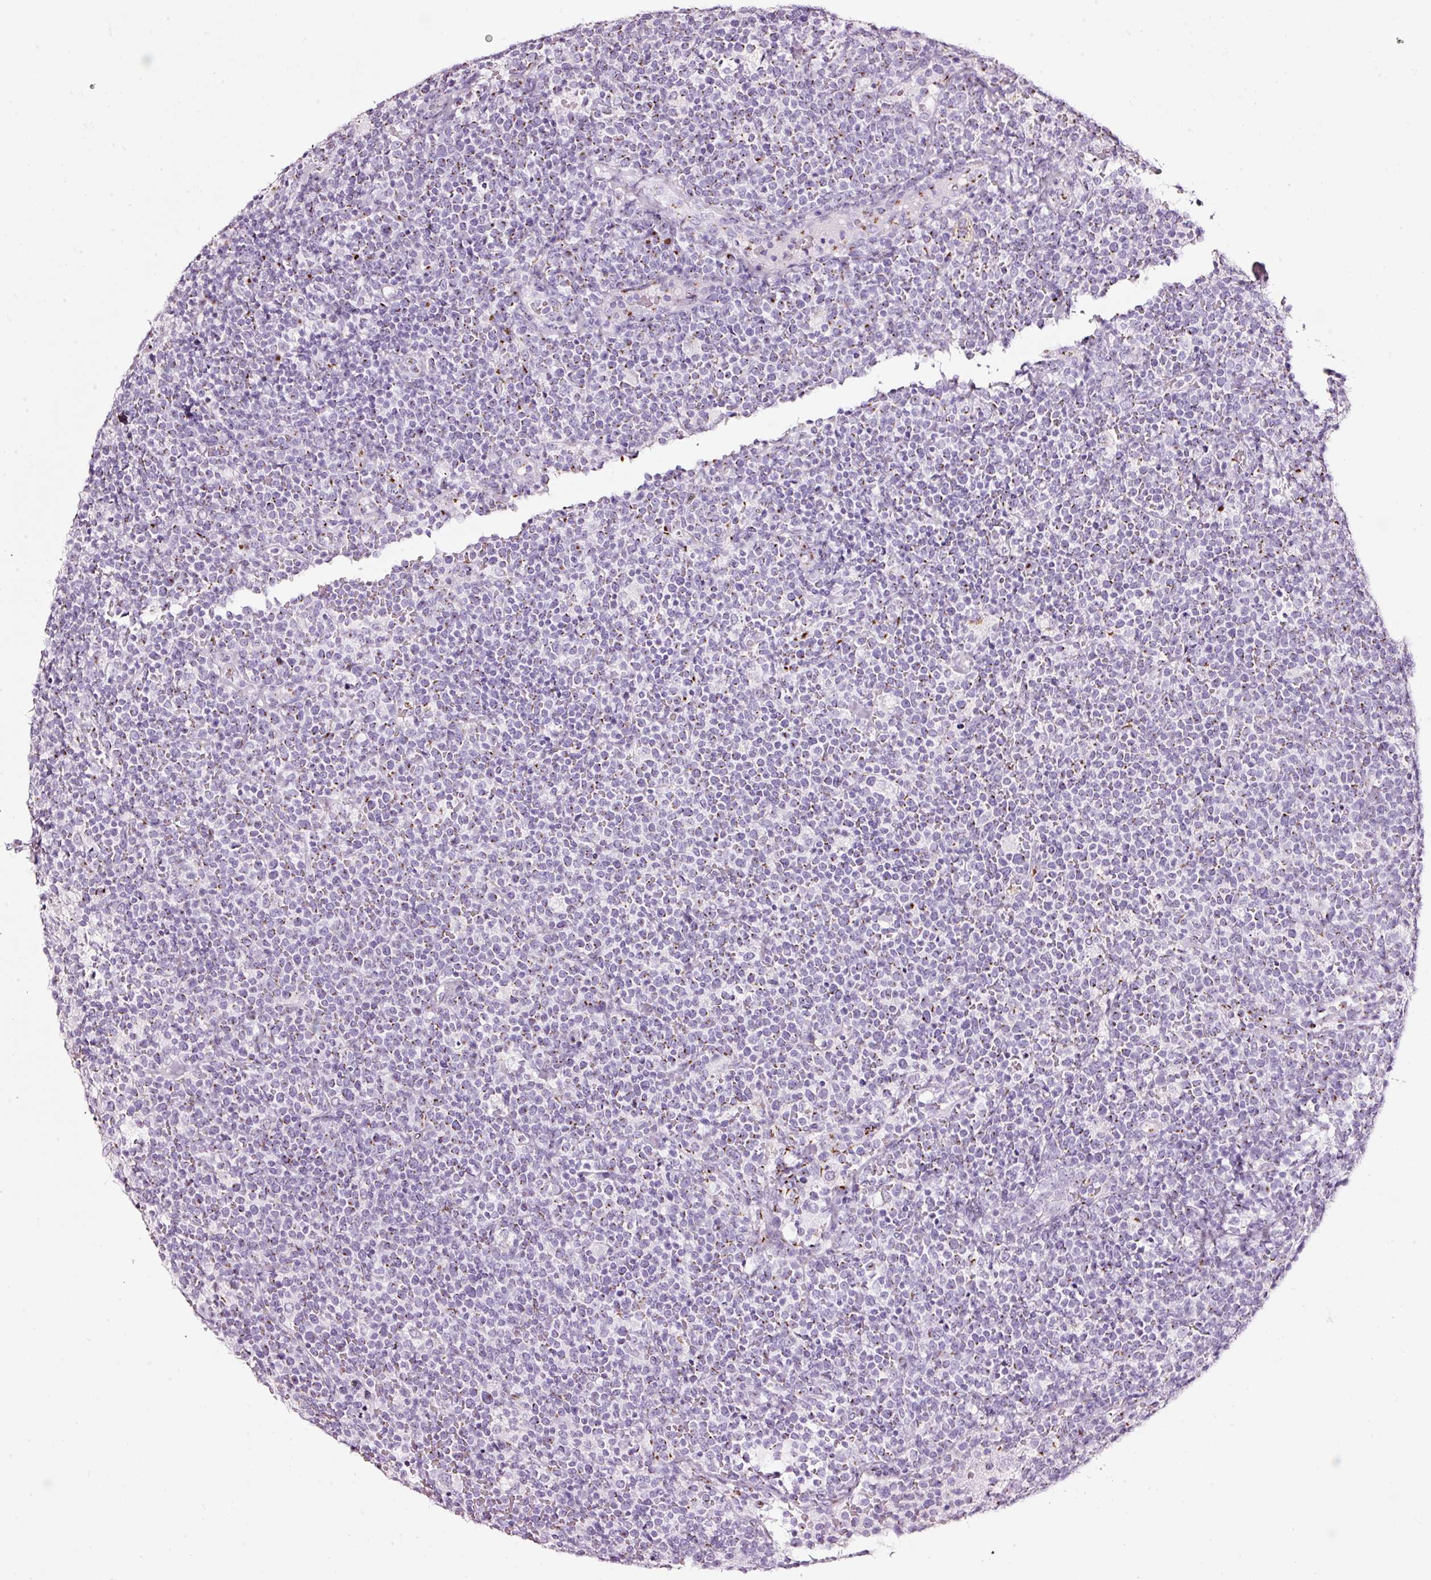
{"staining": {"intensity": "moderate", "quantity": "<25%", "location": "cytoplasmic/membranous"}, "tissue": "lymphoma", "cell_type": "Tumor cells", "image_type": "cancer", "snomed": [{"axis": "morphology", "description": "Malignant lymphoma, non-Hodgkin's type, High grade"}, {"axis": "topography", "description": "Lymph node"}], "caption": "Protein analysis of malignant lymphoma, non-Hodgkin's type (high-grade) tissue exhibits moderate cytoplasmic/membranous positivity in about <25% of tumor cells.", "gene": "SDF4", "patient": {"sex": "male", "age": 61}}